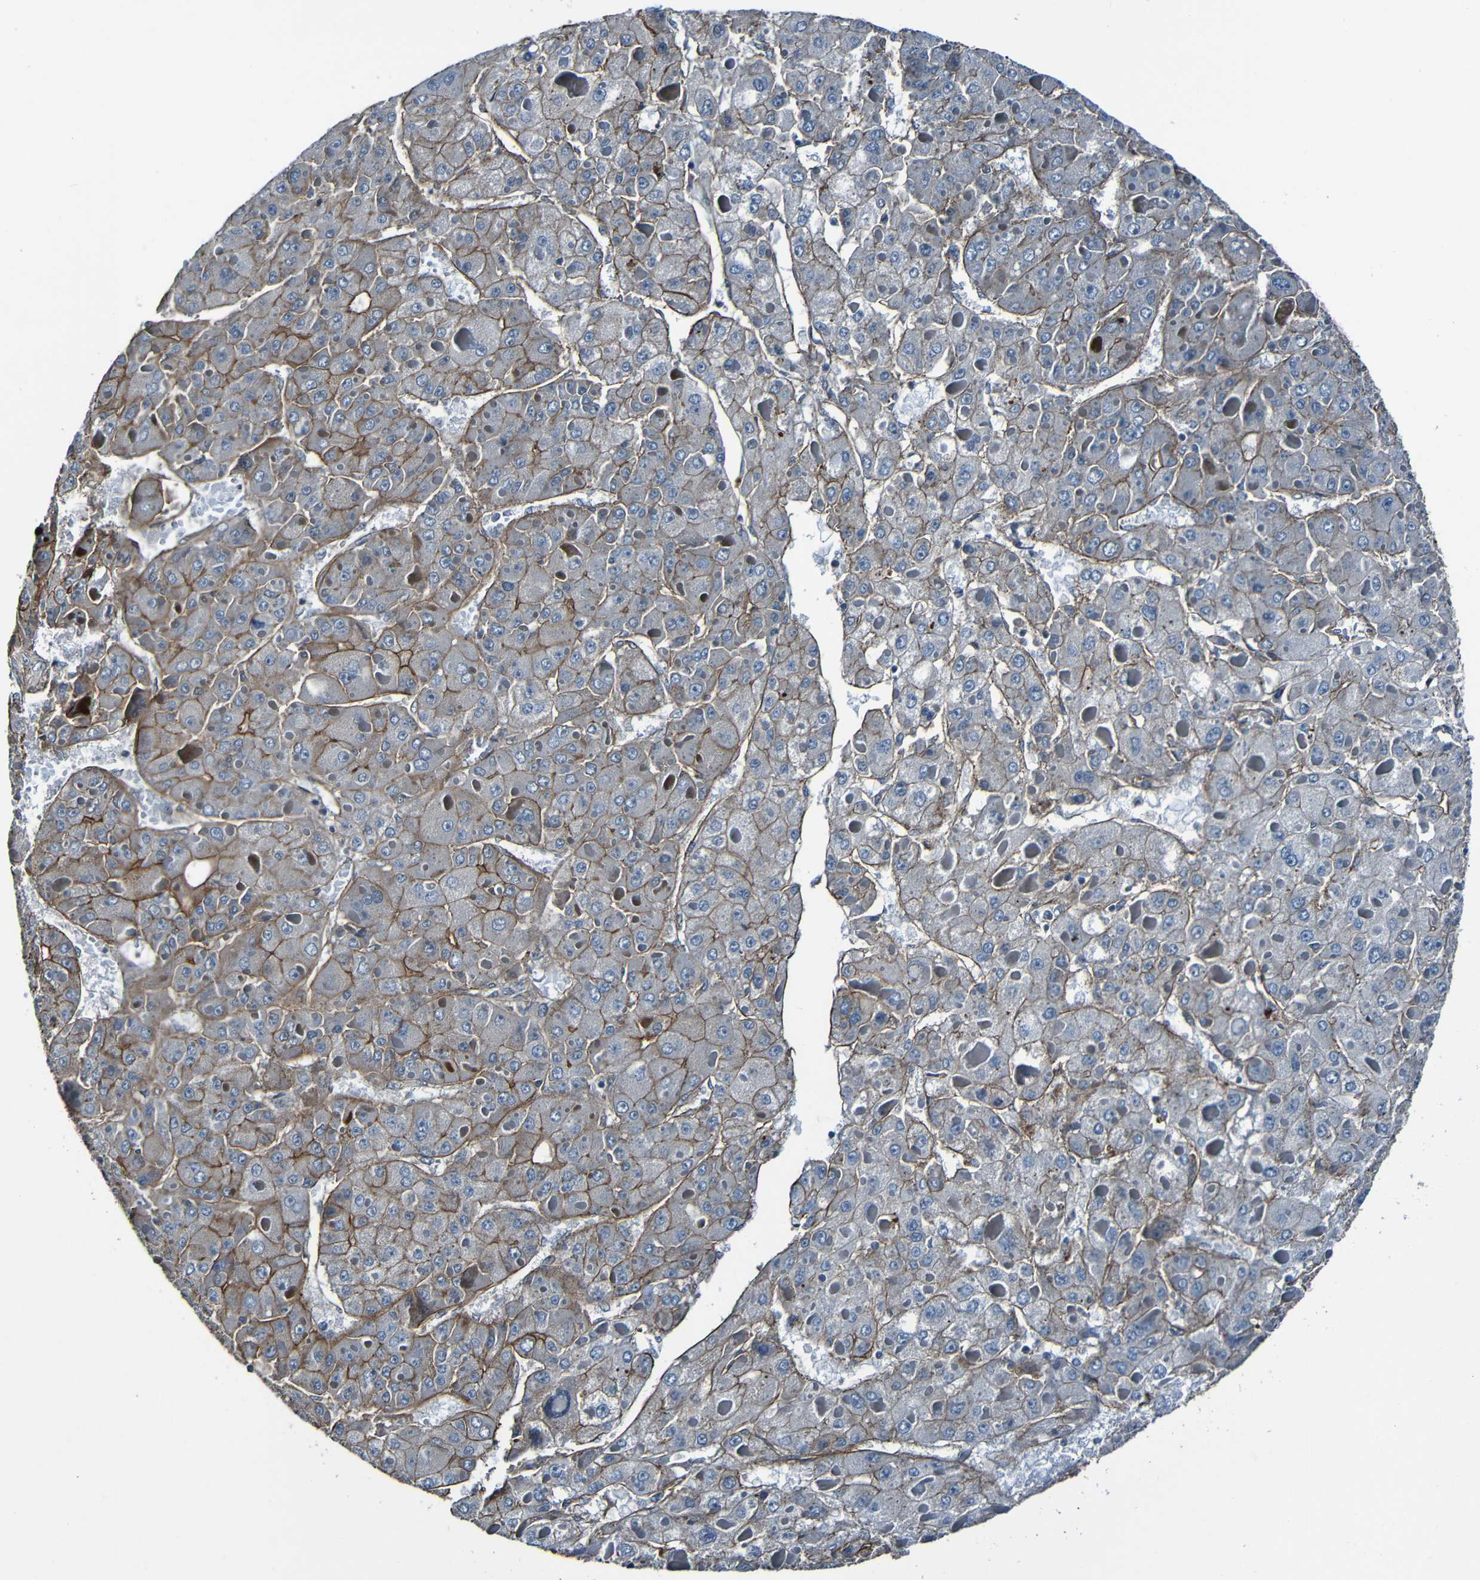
{"staining": {"intensity": "moderate", "quantity": "<25%", "location": "cytoplasmic/membranous"}, "tissue": "liver cancer", "cell_type": "Tumor cells", "image_type": "cancer", "snomed": [{"axis": "morphology", "description": "Carcinoma, Hepatocellular, NOS"}, {"axis": "topography", "description": "Liver"}], "caption": "Brown immunohistochemical staining in liver hepatocellular carcinoma exhibits moderate cytoplasmic/membranous staining in approximately <25% of tumor cells. The staining is performed using DAB brown chromogen to label protein expression. The nuclei are counter-stained blue using hematoxylin.", "gene": "LGR5", "patient": {"sex": "female", "age": 73}}